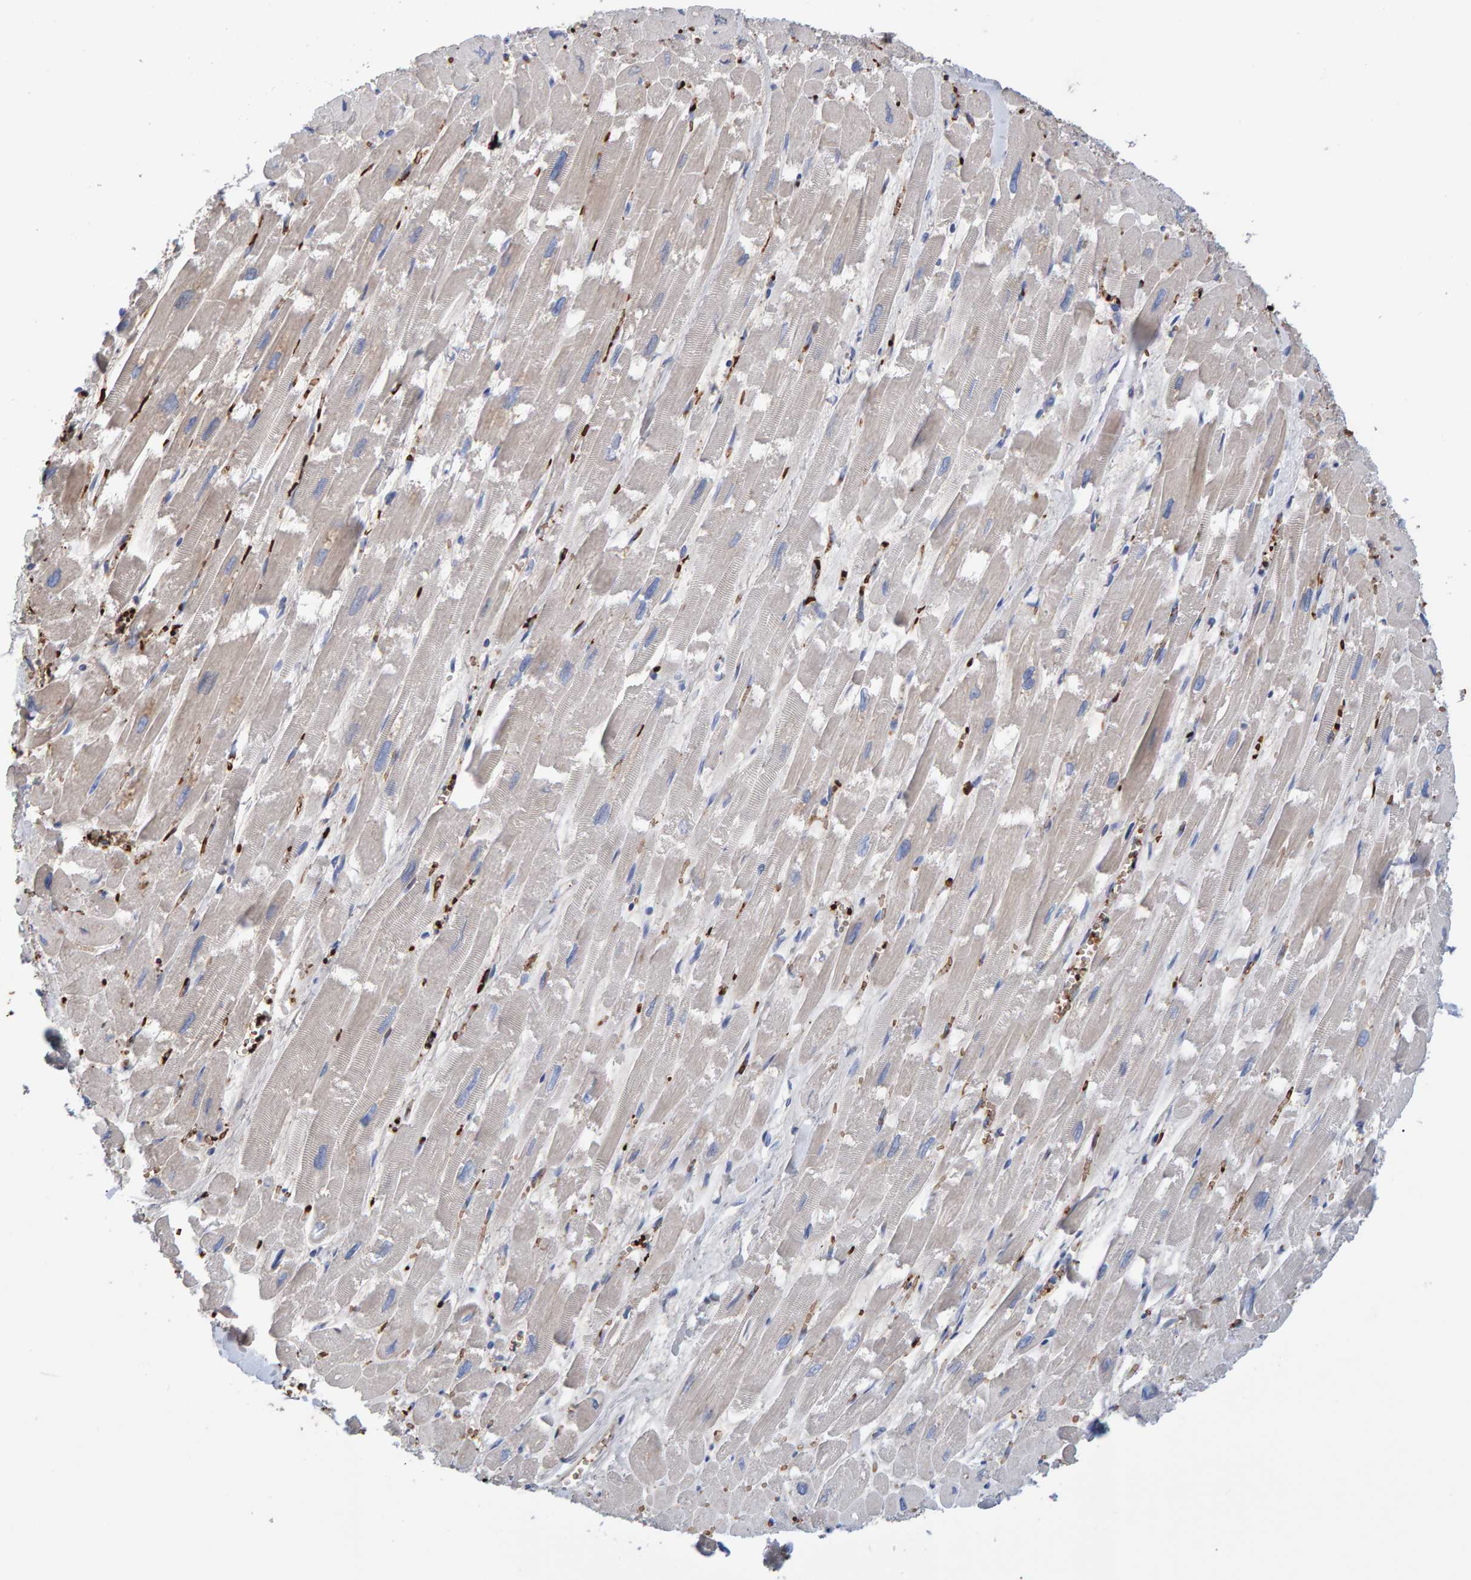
{"staining": {"intensity": "weak", "quantity": "25%-75%", "location": "cytoplasmic/membranous"}, "tissue": "heart muscle", "cell_type": "Cardiomyocytes", "image_type": "normal", "snomed": [{"axis": "morphology", "description": "Normal tissue, NOS"}, {"axis": "topography", "description": "Heart"}], "caption": "High-power microscopy captured an immunohistochemistry histopathology image of normal heart muscle, revealing weak cytoplasmic/membranous expression in about 25%-75% of cardiomyocytes. The protein is shown in brown color, while the nuclei are stained blue.", "gene": "VPS9D1", "patient": {"sex": "male", "age": 54}}